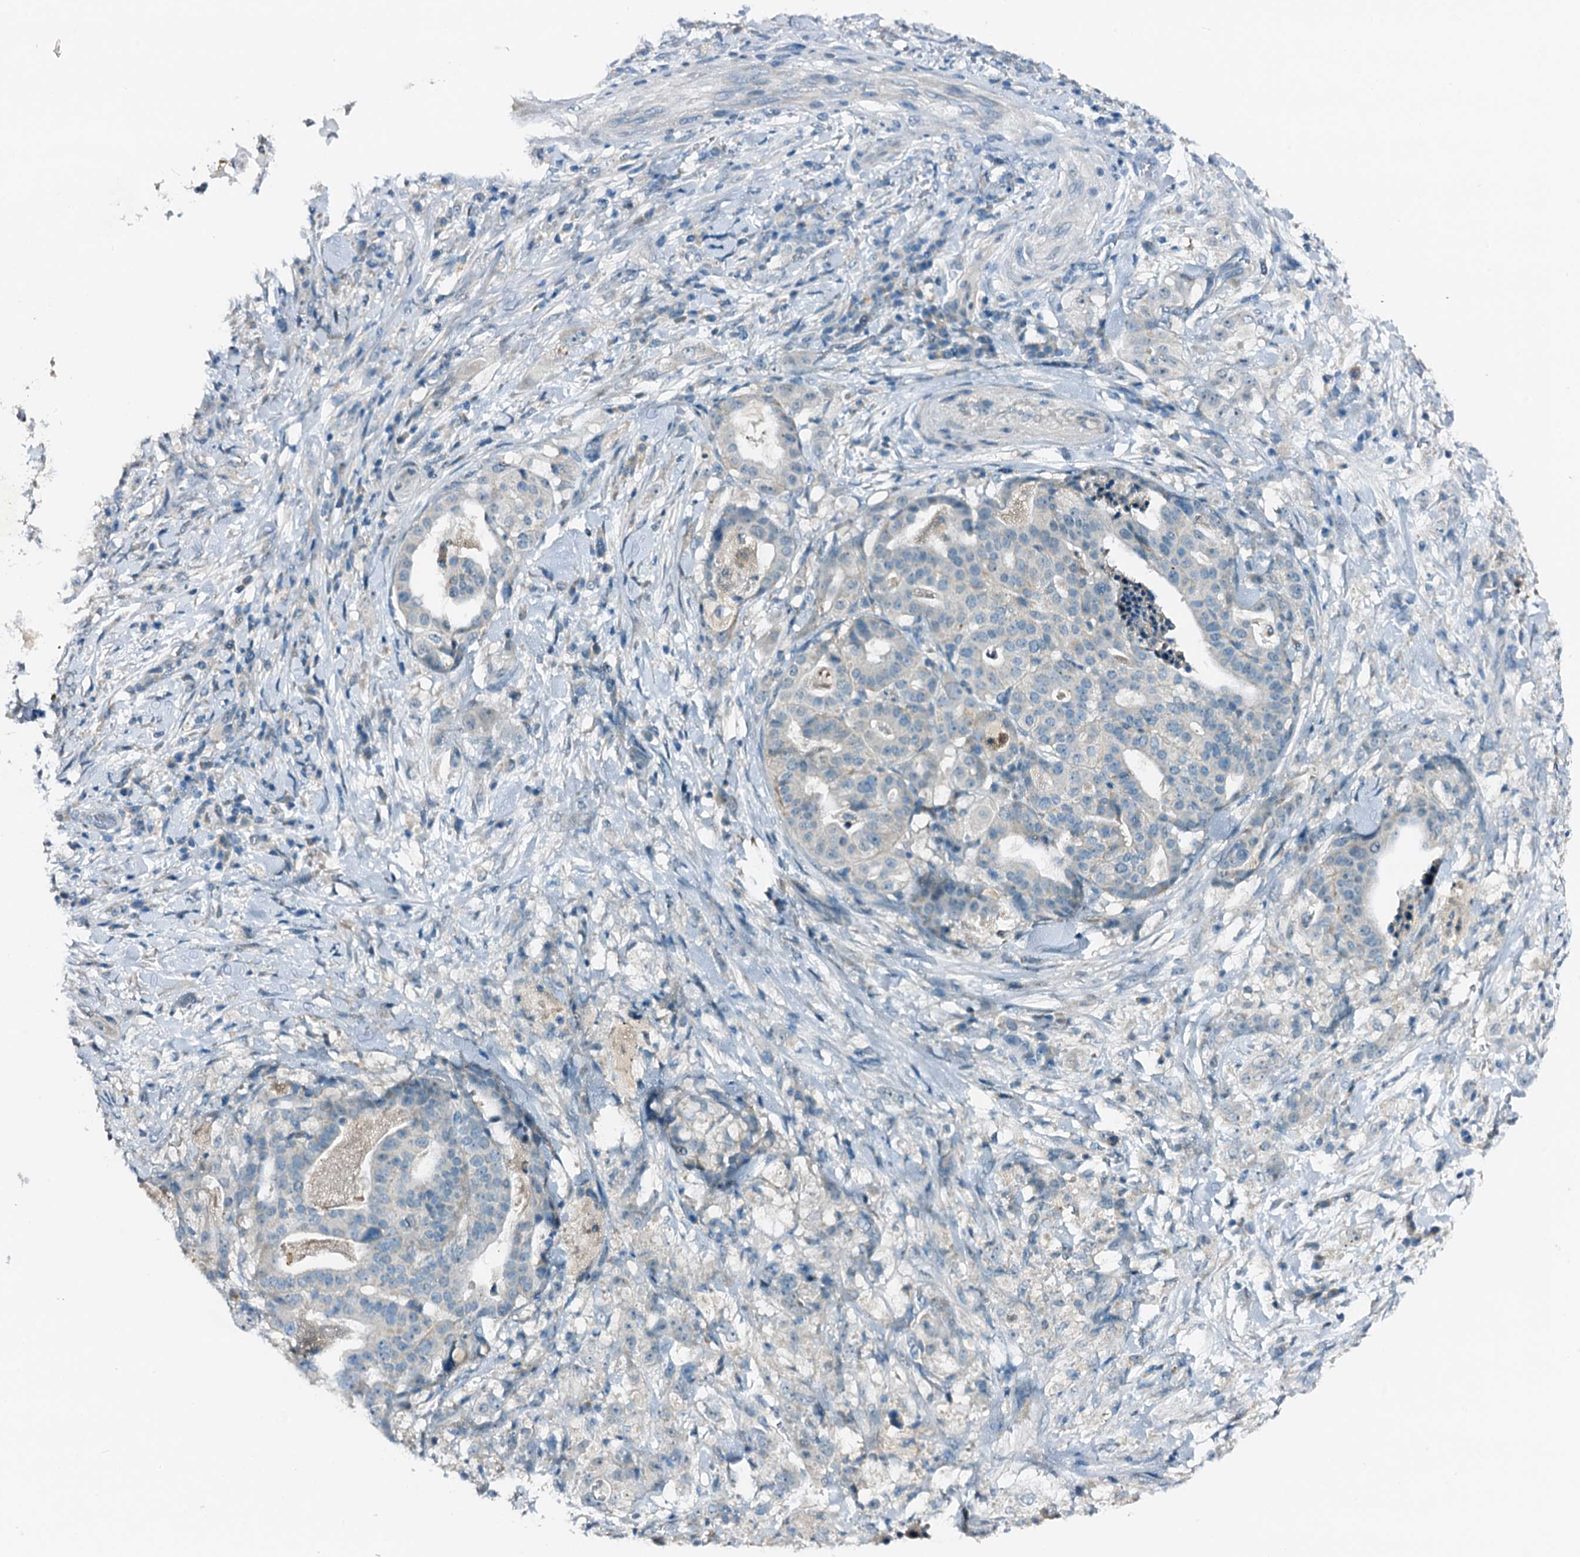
{"staining": {"intensity": "negative", "quantity": "none", "location": "none"}, "tissue": "stomach cancer", "cell_type": "Tumor cells", "image_type": "cancer", "snomed": [{"axis": "morphology", "description": "Adenocarcinoma, NOS"}, {"axis": "topography", "description": "Stomach"}], "caption": "Adenocarcinoma (stomach) stained for a protein using IHC displays no positivity tumor cells.", "gene": "ZNF606", "patient": {"sex": "male", "age": 48}}